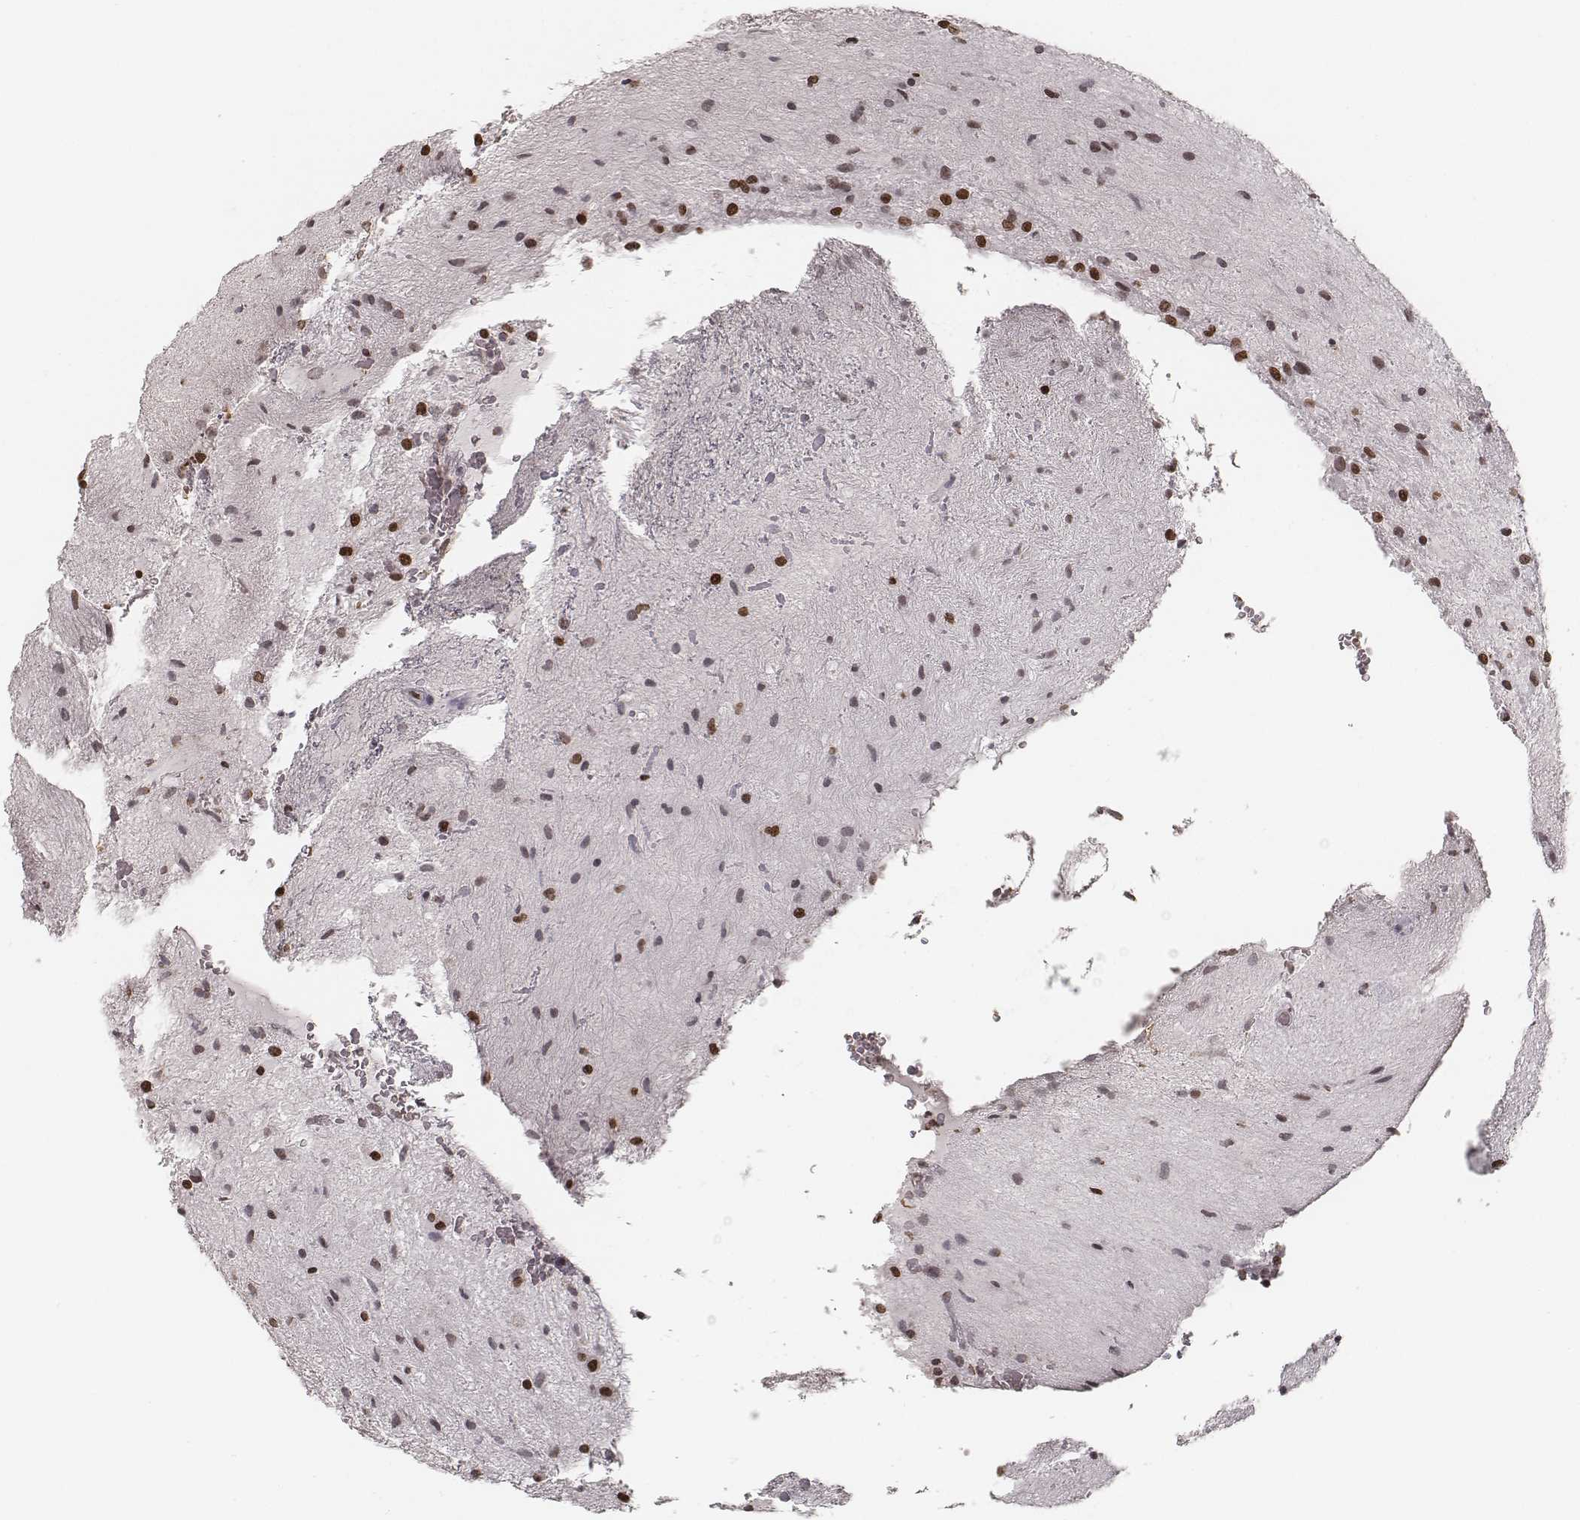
{"staining": {"intensity": "negative", "quantity": "none", "location": "none"}, "tissue": "glioma", "cell_type": "Tumor cells", "image_type": "cancer", "snomed": [{"axis": "morphology", "description": "Glioma, malignant, Low grade"}, {"axis": "topography", "description": "Cerebellum"}], "caption": "Immunohistochemical staining of human glioma exhibits no significant positivity in tumor cells.", "gene": "HMGA2", "patient": {"sex": "female", "age": 14}}